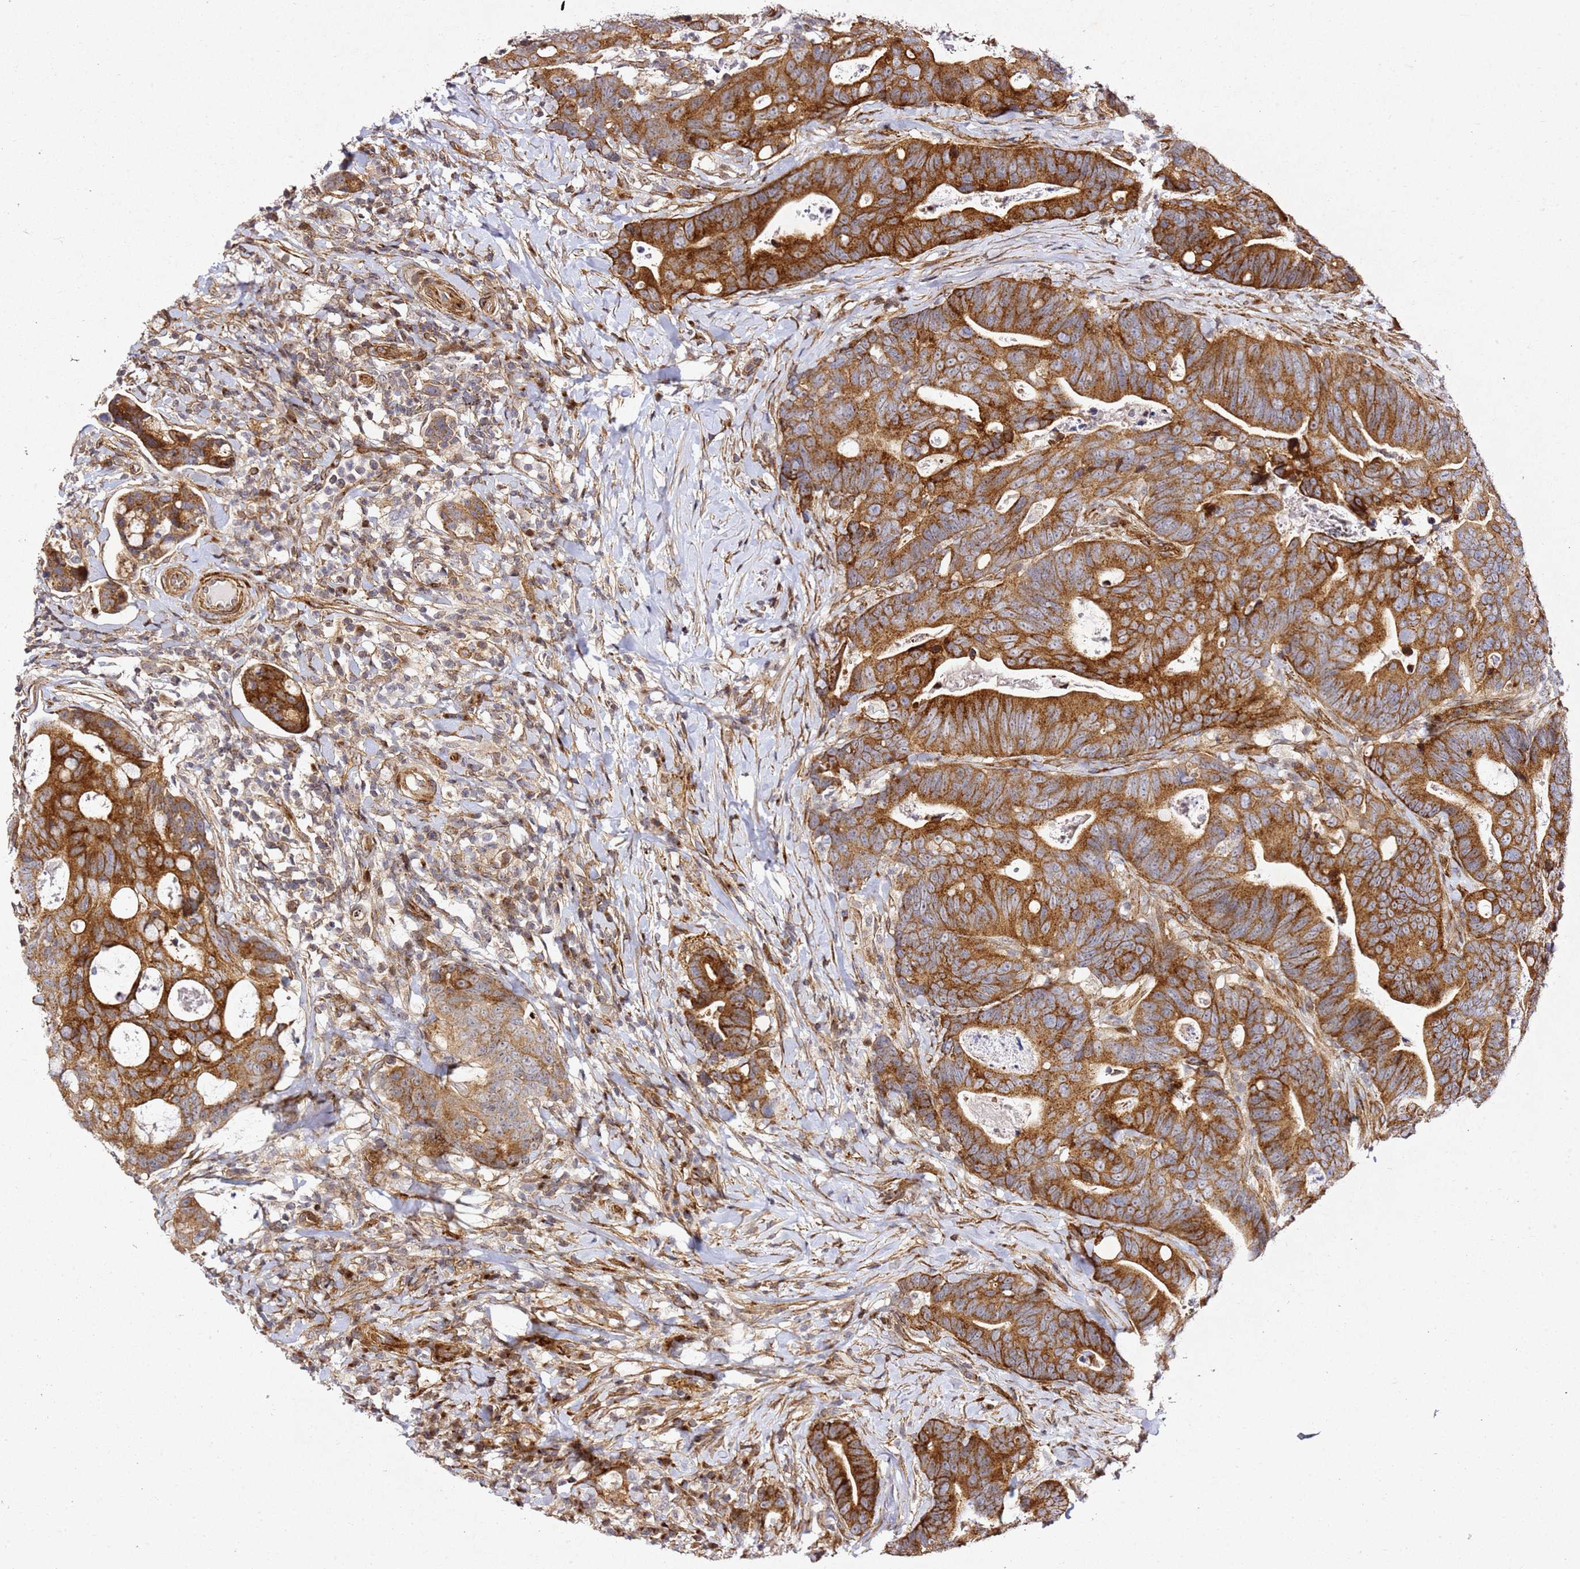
{"staining": {"intensity": "strong", "quantity": ">75%", "location": "cytoplasmic/membranous"}, "tissue": "colorectal cancer", "cell_type": "Tumor cells", "image_type": "cancer", "snomed": [{"axis": "morphology", "description": "Adenocarcinoma, NOS"}, {"axis": "topography", "description": "Colon"}], "caption": "Colorectal cancer stained with immunohistochemistry (IHC) exhibits strong cytoplasmic/membranous staining in about >75% of tumor cells.", "gene": "ZNF296", "patient": {"sex": "female", "age": 82}}